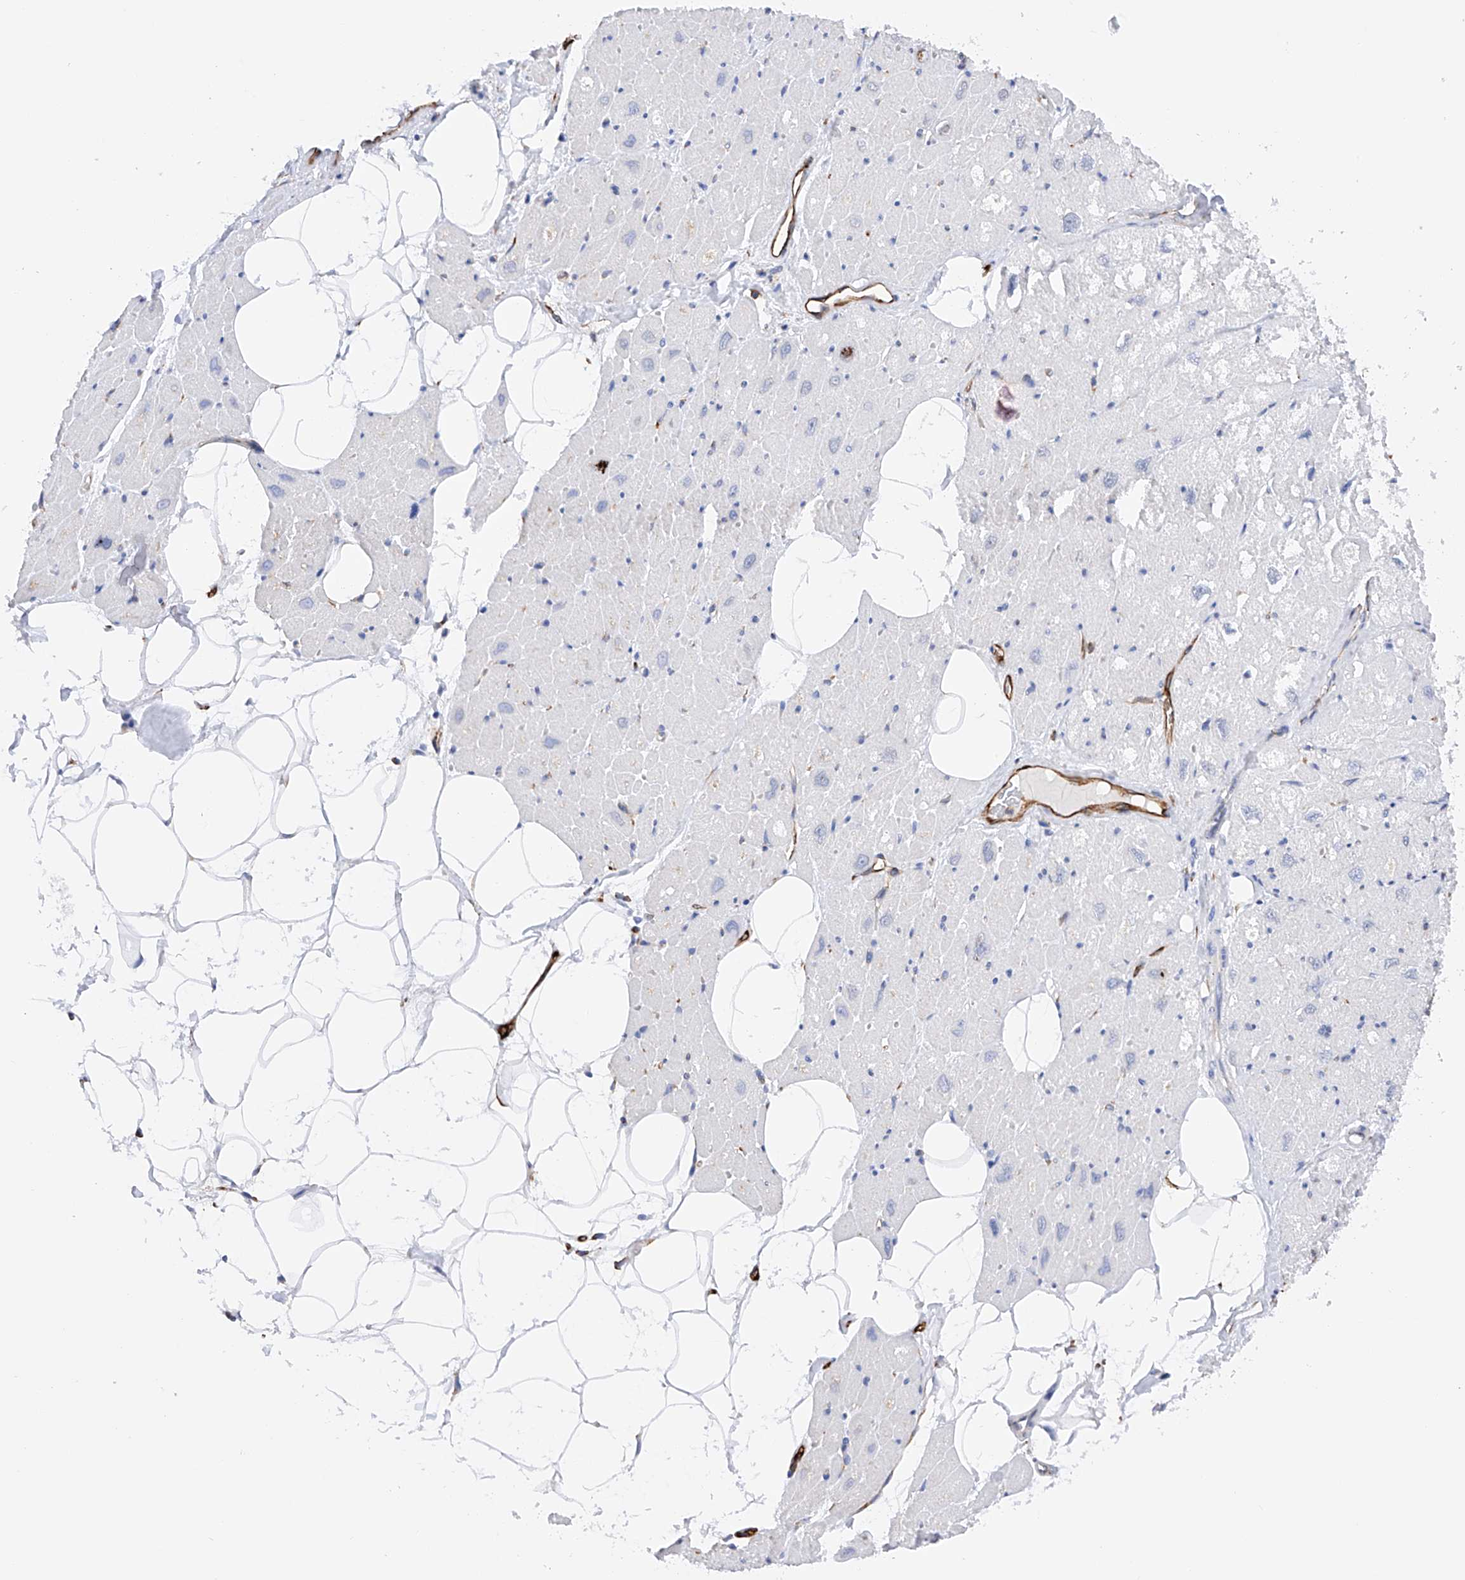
{"staining": {"intensity": "negative", "quantity": "none", "location": "none"}, "tissue": "heart muscle", "cell_type": "Cardiomyocytes", "image_type": "normal", "snomed": [{"axis": "morphology", "description": "Normal tissue, NOS"}, {"axis": "topography", "description": "Heart"}], "caption": "Image shows no protein positivity in cardiomyocytes of normal heart muscle.", "gene": "PDIA5", "patient": {"sex": "male", "age": 50}}